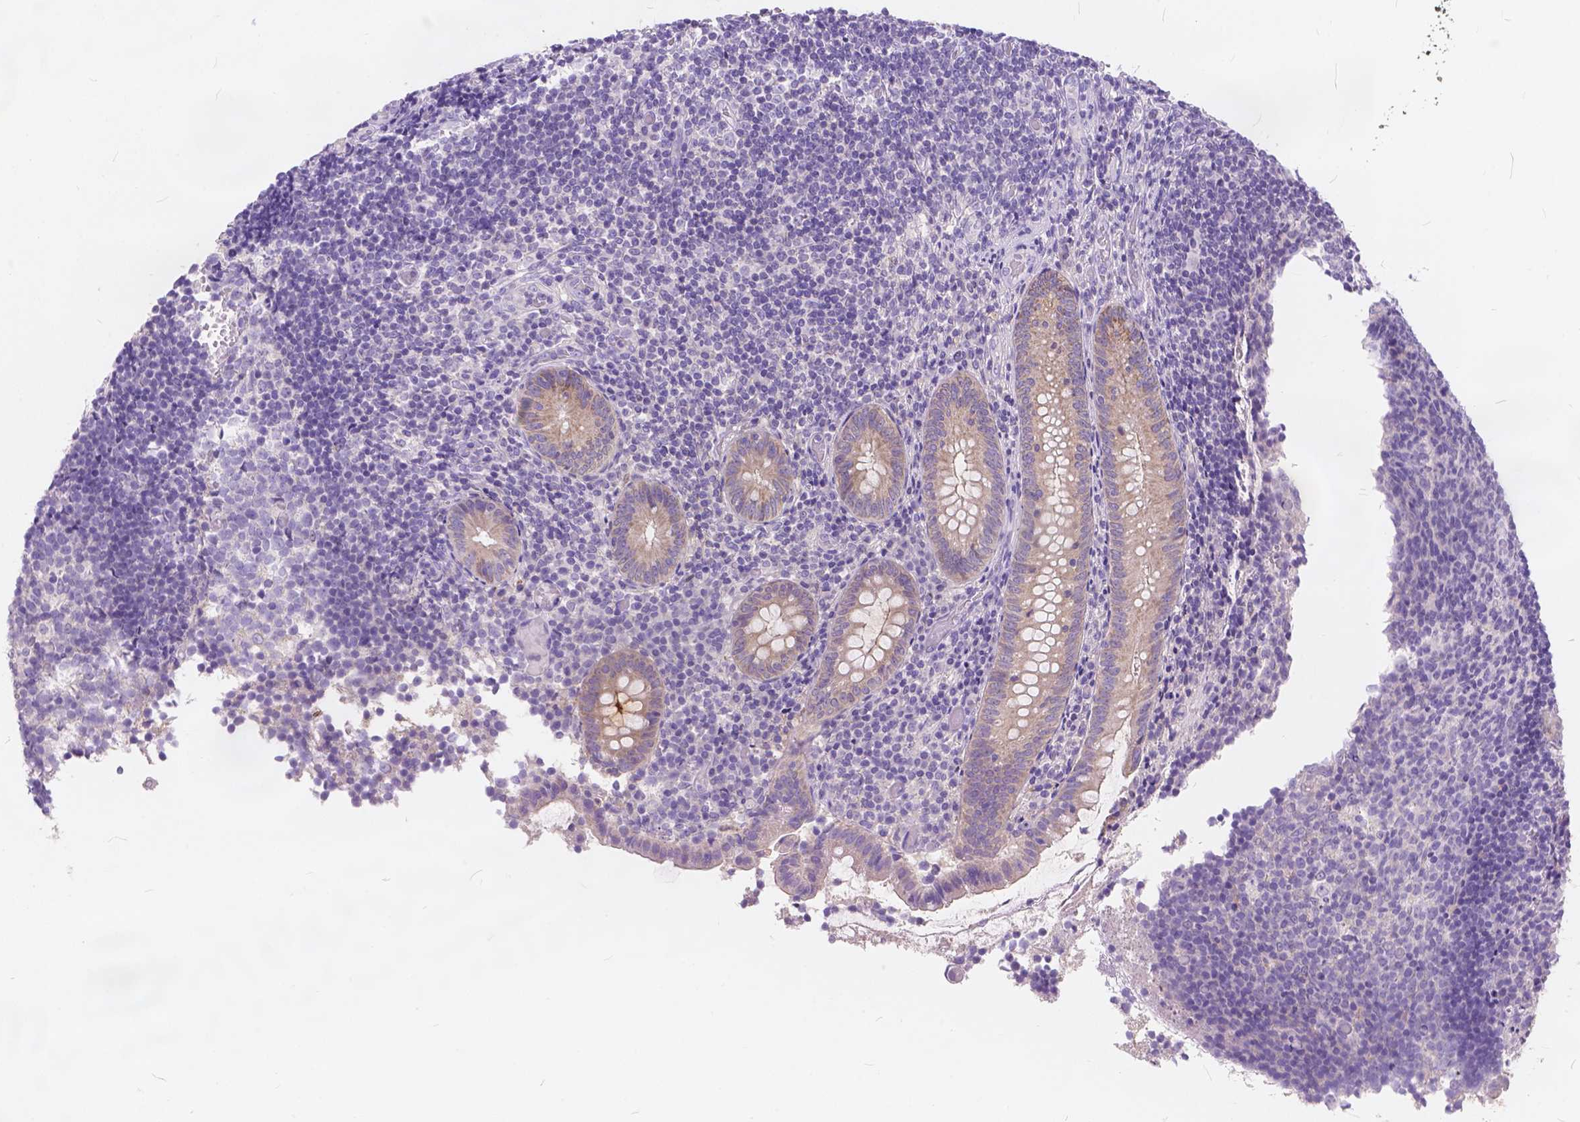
{"staining": {"intensity": "moderate", "quantity": "<25%", "location": "cytoplasmic/membranous"}, "tissue": "appendix", "cell_type": "Glandular cells", "image_type": "normal", "snomed": [{"axis": "morphology", "description": "Normal tissue, NOS"}, {"axis": "topography", "description": "Appendix"}], "caption": "Protein staining of benign appendix demonstrates moderate cytoplasmic/membranous positivity in approximately <25% of glandular cells. (DAB IHC, brown staining for protein, blue staining for nuclei).", "gene": "PEX11G", "patient": {"sex": "female", "age": 32}}